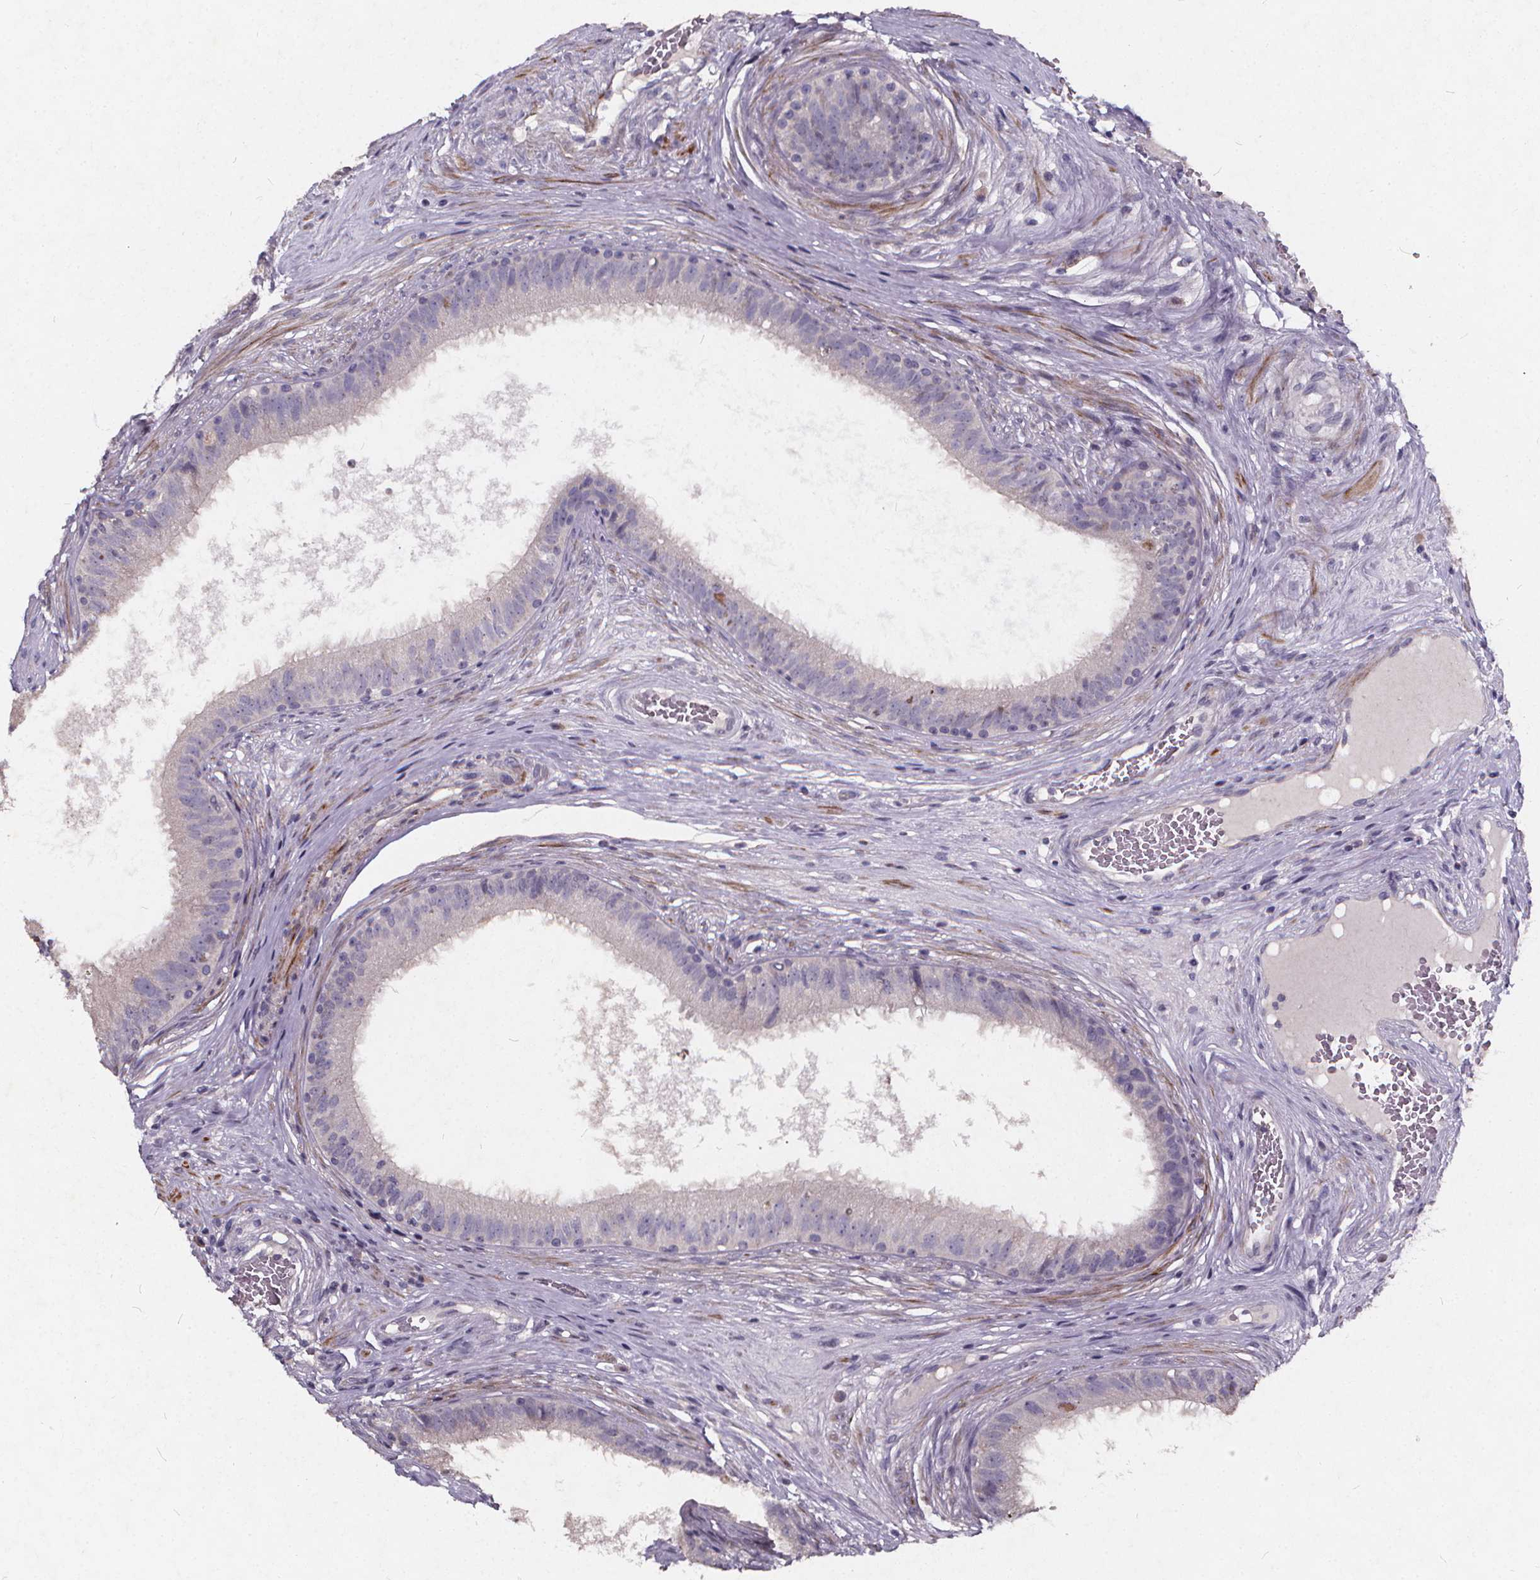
{"staining": {"intensity": "negative", "quantity": "none", "location": "none"}, "tissue": "epididymis", "cell_type": "Glandular cells", "image_type": "normal", "snomed": [{"axis": "morphology", "description": "Normal tissue, NOS"}, {"axis": "topography", "description": "Epididymis"}], "caption": "Protein analysis of normal epididymis displays no significant positivity in glandular cells.", "gene": "TSPAN14", "patient": {"sex": "male", "age": 59}}